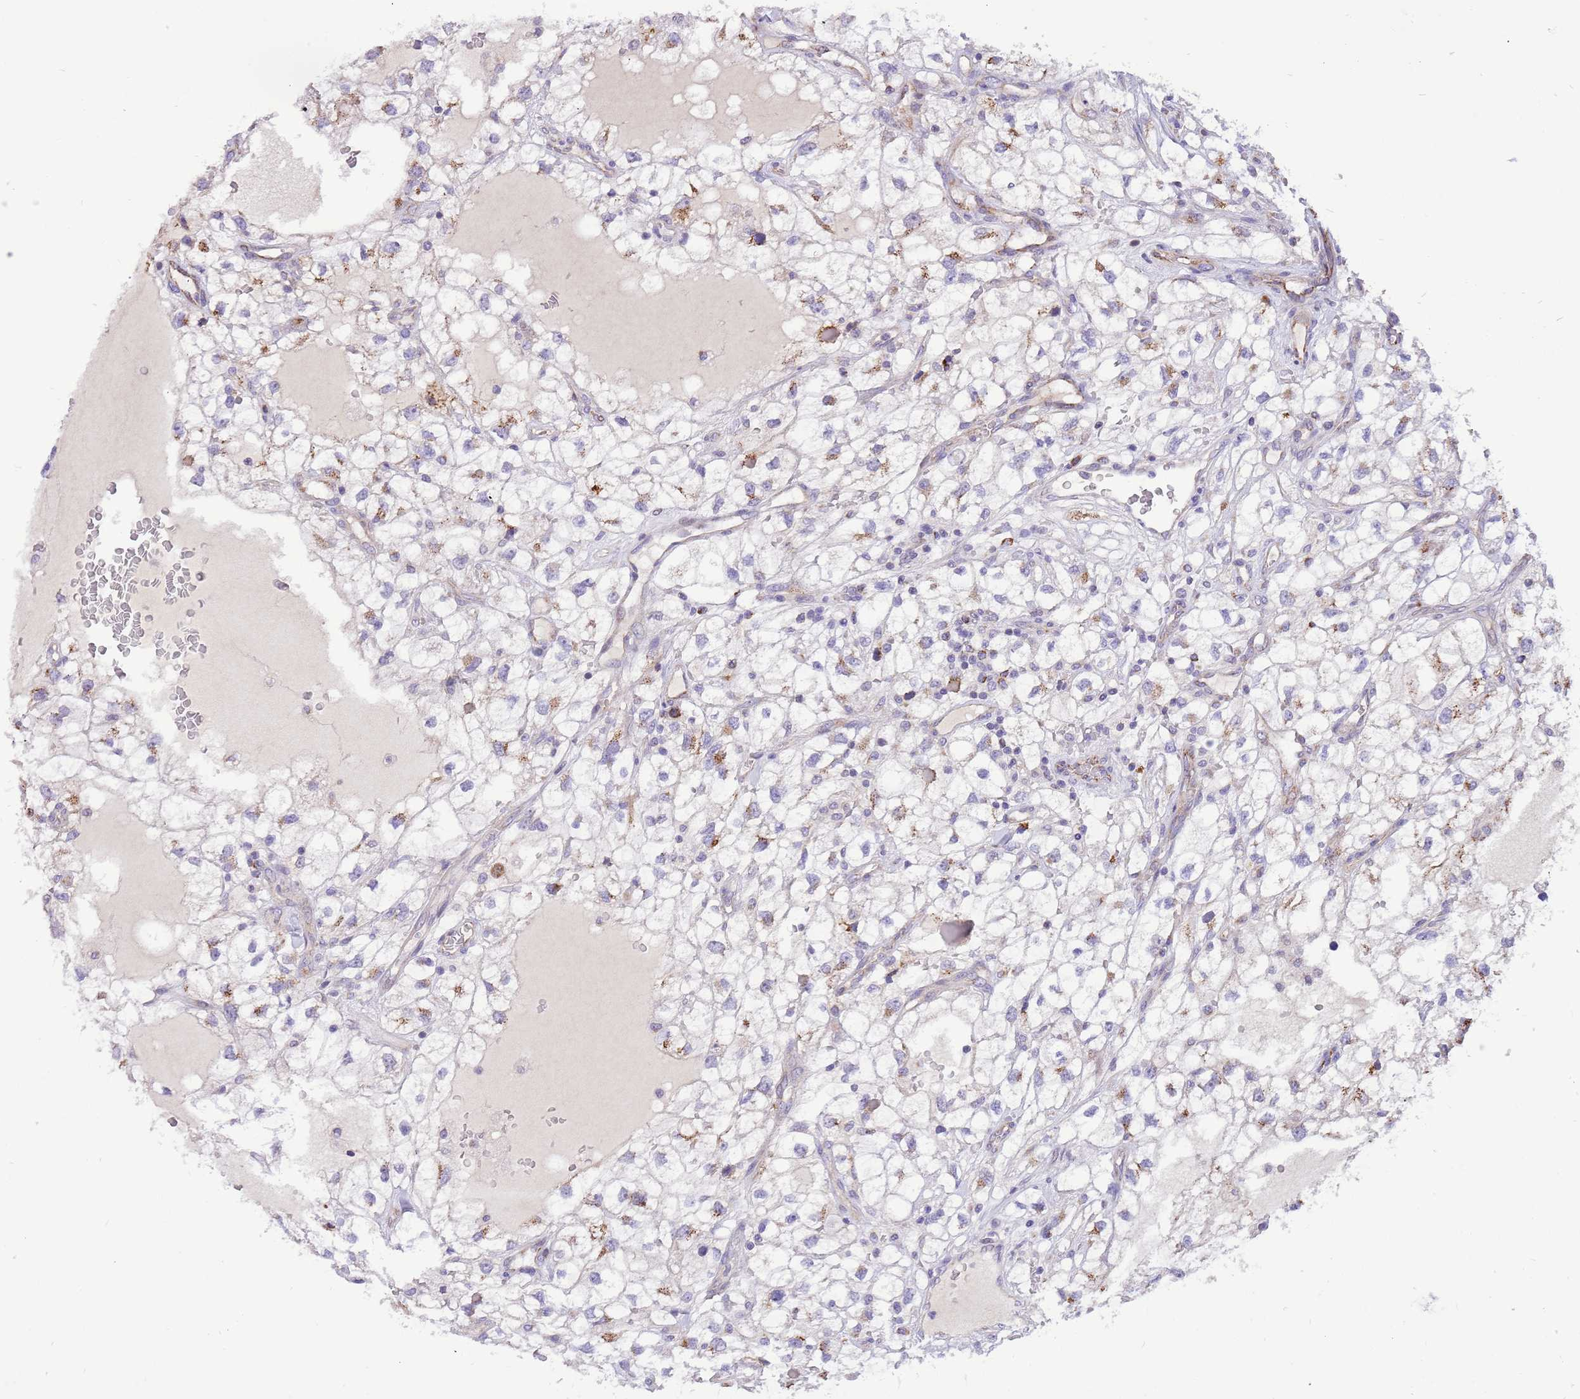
{"staining": {"intensity": "negative", "quantity": "none", "location": "none"}, "tissue": "renal cancer", "cell_type": "Tumor cells", "image_type": "cancer", "snomed": [{"axis": "morphology", "description": "Adenocarcinoma, NOS"}, {"axis": "topography", "description": "Kidney"}], "caption": "DAB (3,3'-diaminobenzidine) immunohistochemical staining of human renal cancer demonstrates no significant staining in tumor cells.", "gene": "COX17", "patient": {"sex": "male", "age": 59}}